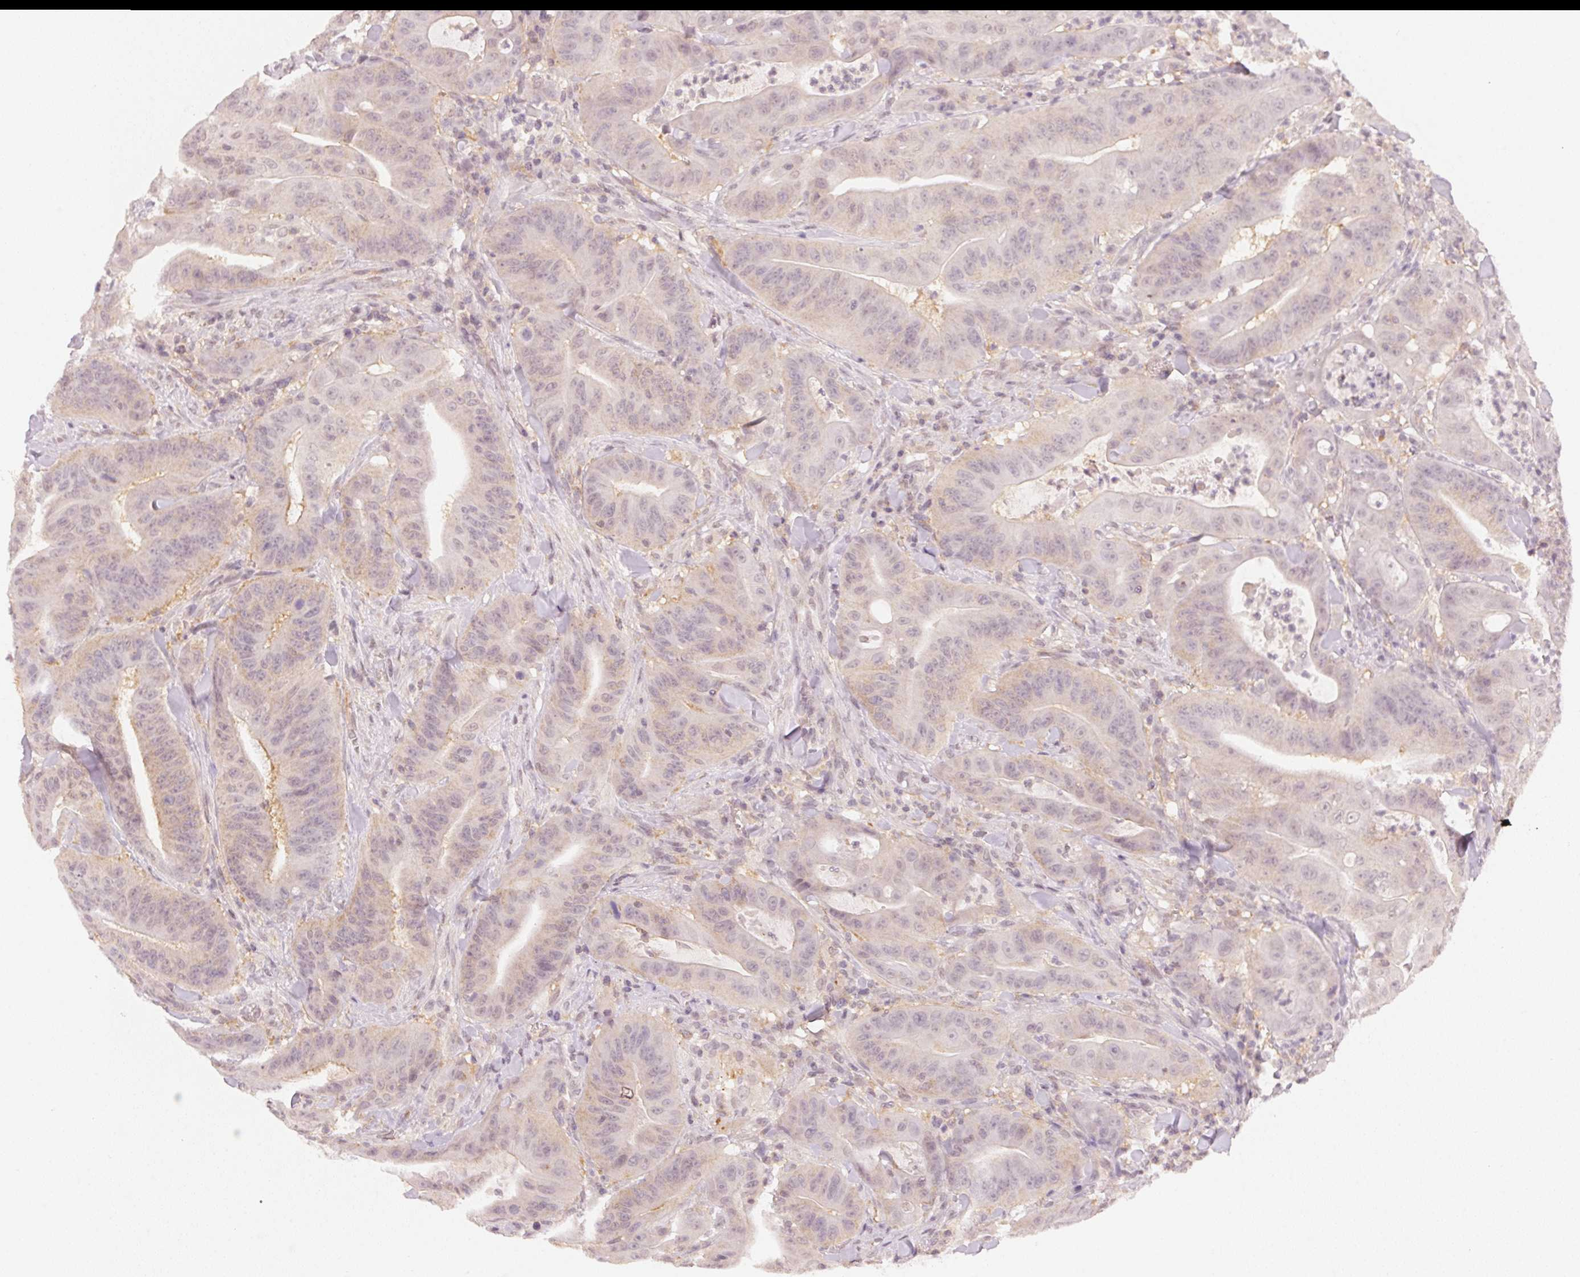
{"staining": {"intensity": "weak", "quantity": "<25%", "location": "cytoplasmic/membranous"}, "tissue": "colorectal cancer", "cell_type": "Tumor cells", "image_type": "cancer", "snomed": [{"axis": "morphology", "description": "Adenocarcinoma, NOS"}, {"axis": "topography", "description": "Colon"}], "caption": "Human colorectal cancer stained for a protein using immunohistochemistry (IHC) shows no staining in tumor cells.", "gene": "KPRP", "patient": {"sex": "male", "age": 33}}